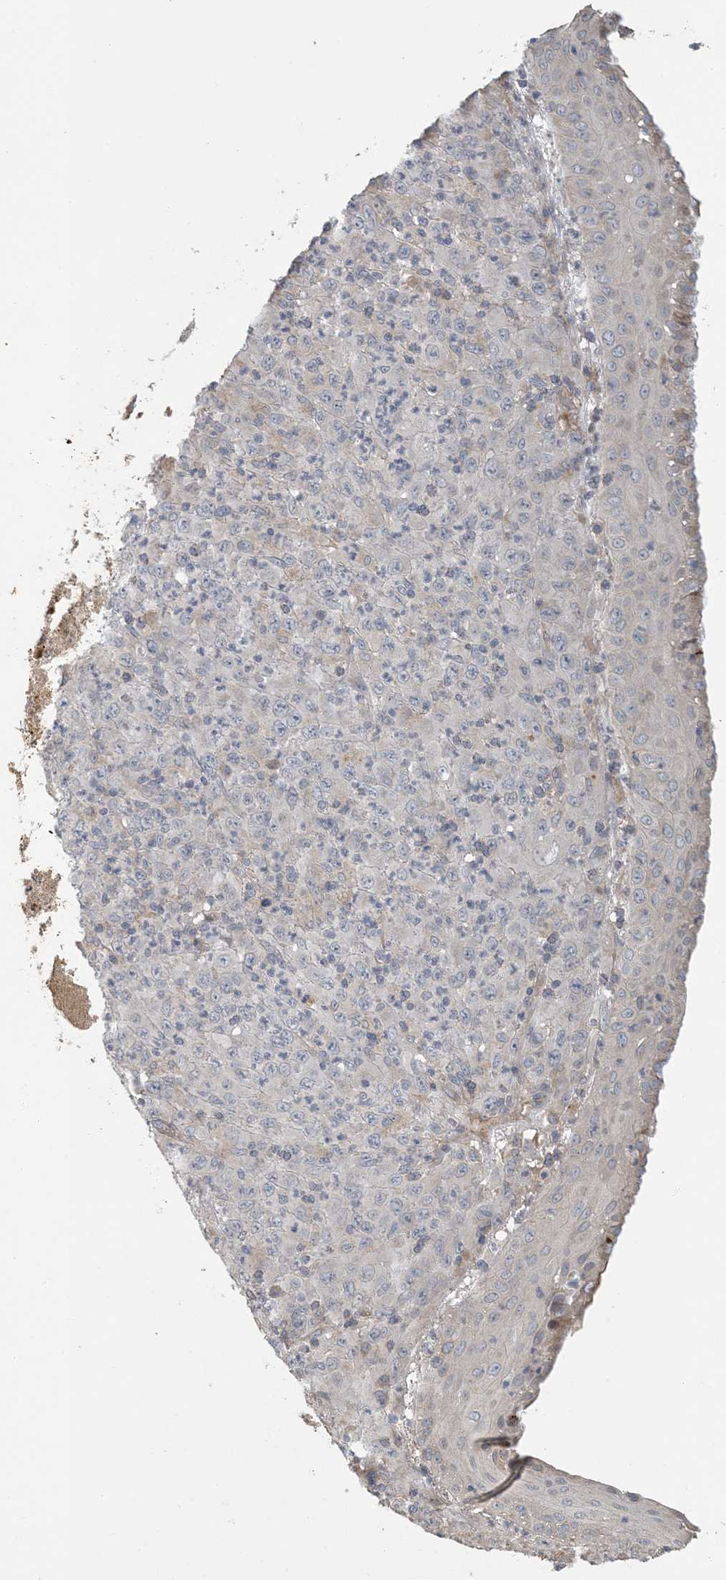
{"staining": {"intensity": "negative", "quantity": "none", "location": "none"}, "tissue": "melanoma", "cell_type": "Tumor cells", "image_type": "cancer", "snomed": [{"axis": "morphology", "description": "Malignant melanoma, Metastatic site"}, {"axis": "topography", "description": "Skin"}], "caption": "The image shows no significant staining in tumor cells of malignant melanoma (metastatic site).", "gene": "LTN1", "patient": {"sex": "female", "age": 56}}